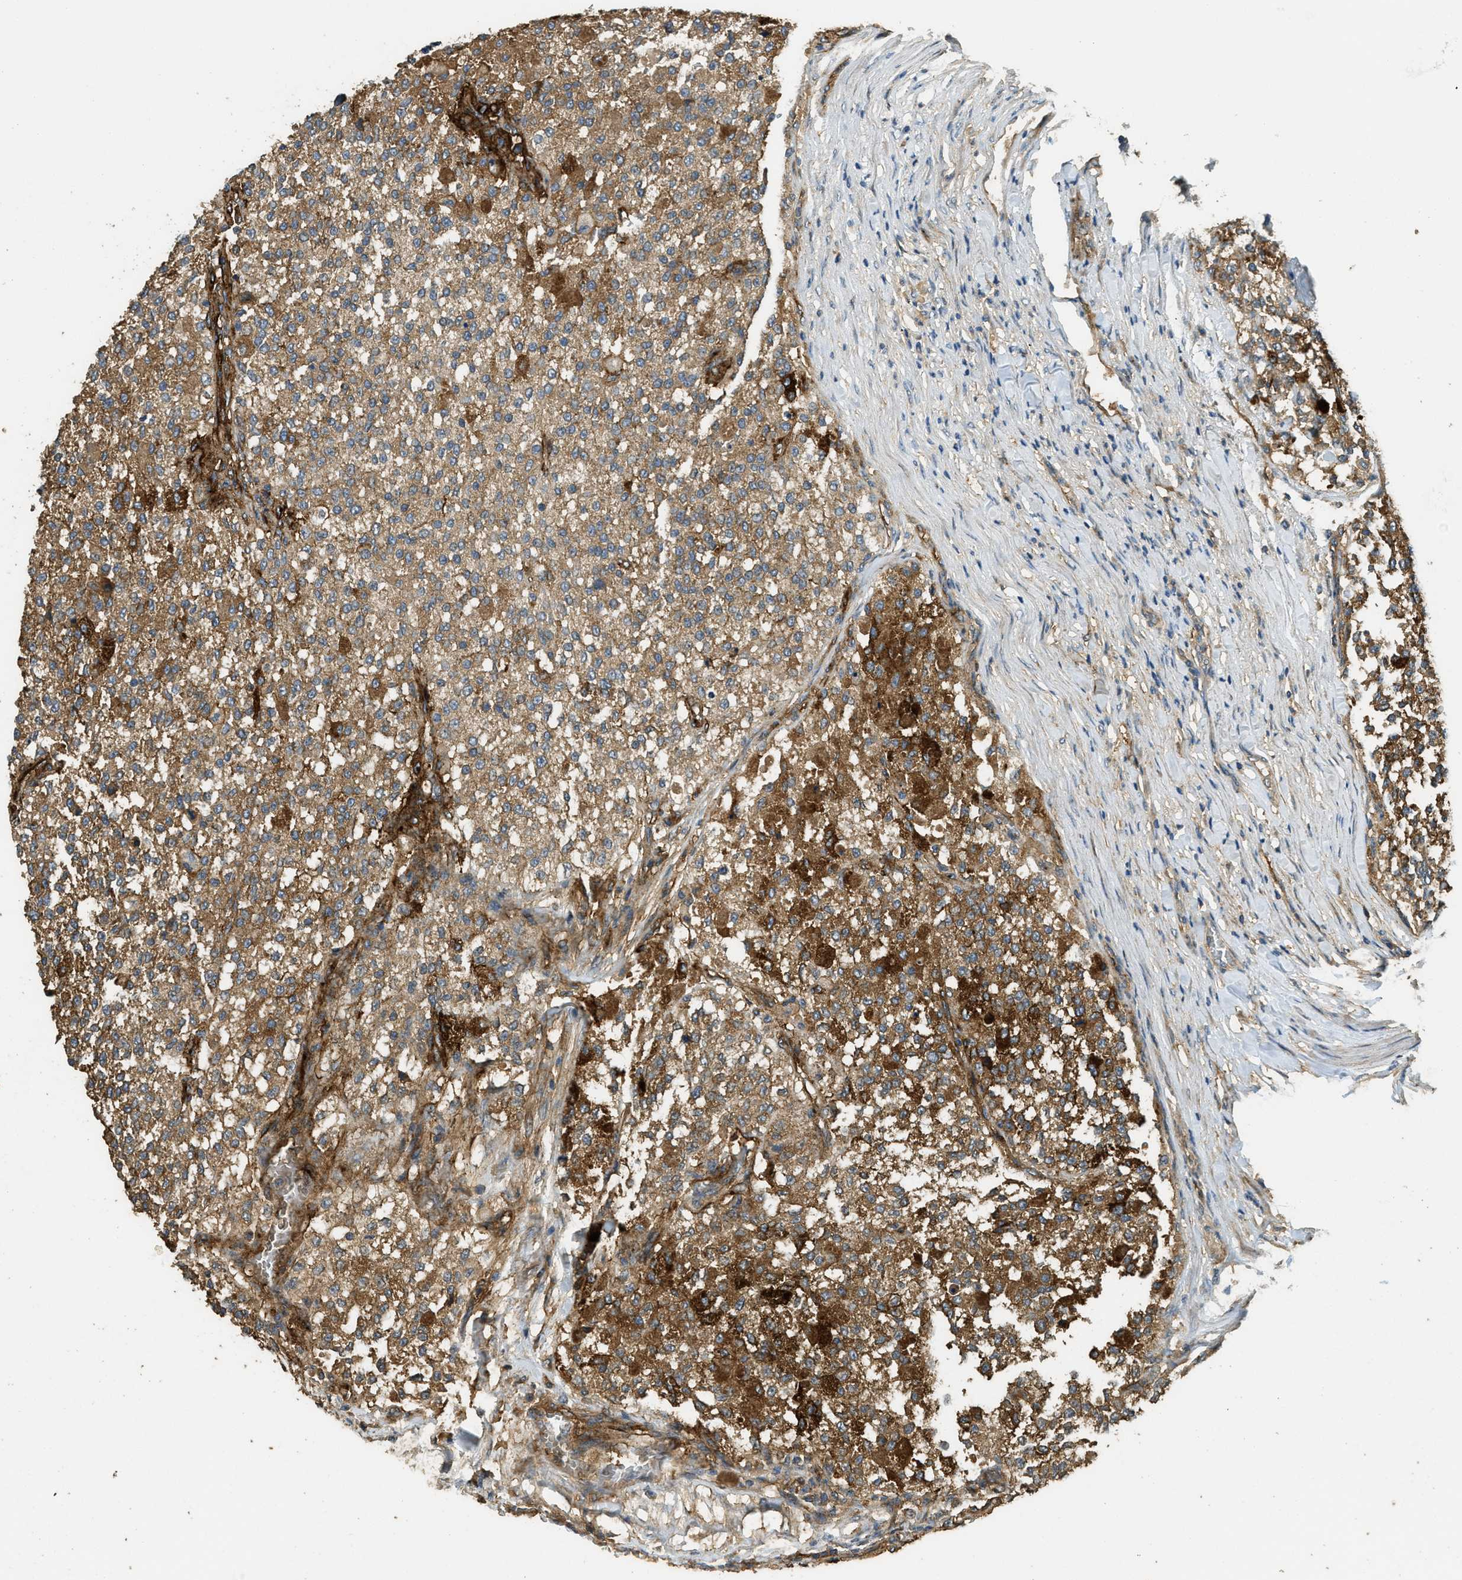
{"staining": {"intensity": "moderate", "quantity": ">75%", "location": "cytoplasmic/membranous"}, "tissue": "testis cancer", "cell_type": "Tumor cells", "image_type": "cancer", "snomed": [{"axis": "morphology", "description": "Seminoma, NOS"}, {"axis": "topography", "description": "Testis"}], "caption": "IHC (DAB) staining of seminoma (testis) reveals moderate cytoplasmic/membranous protein staining in about >75% of tumor cells. The protein of interest is shown in brown color, while the nuclei are stained blue.", "gene": "CD276", "patient": {"sex": "male", "age": 59}}